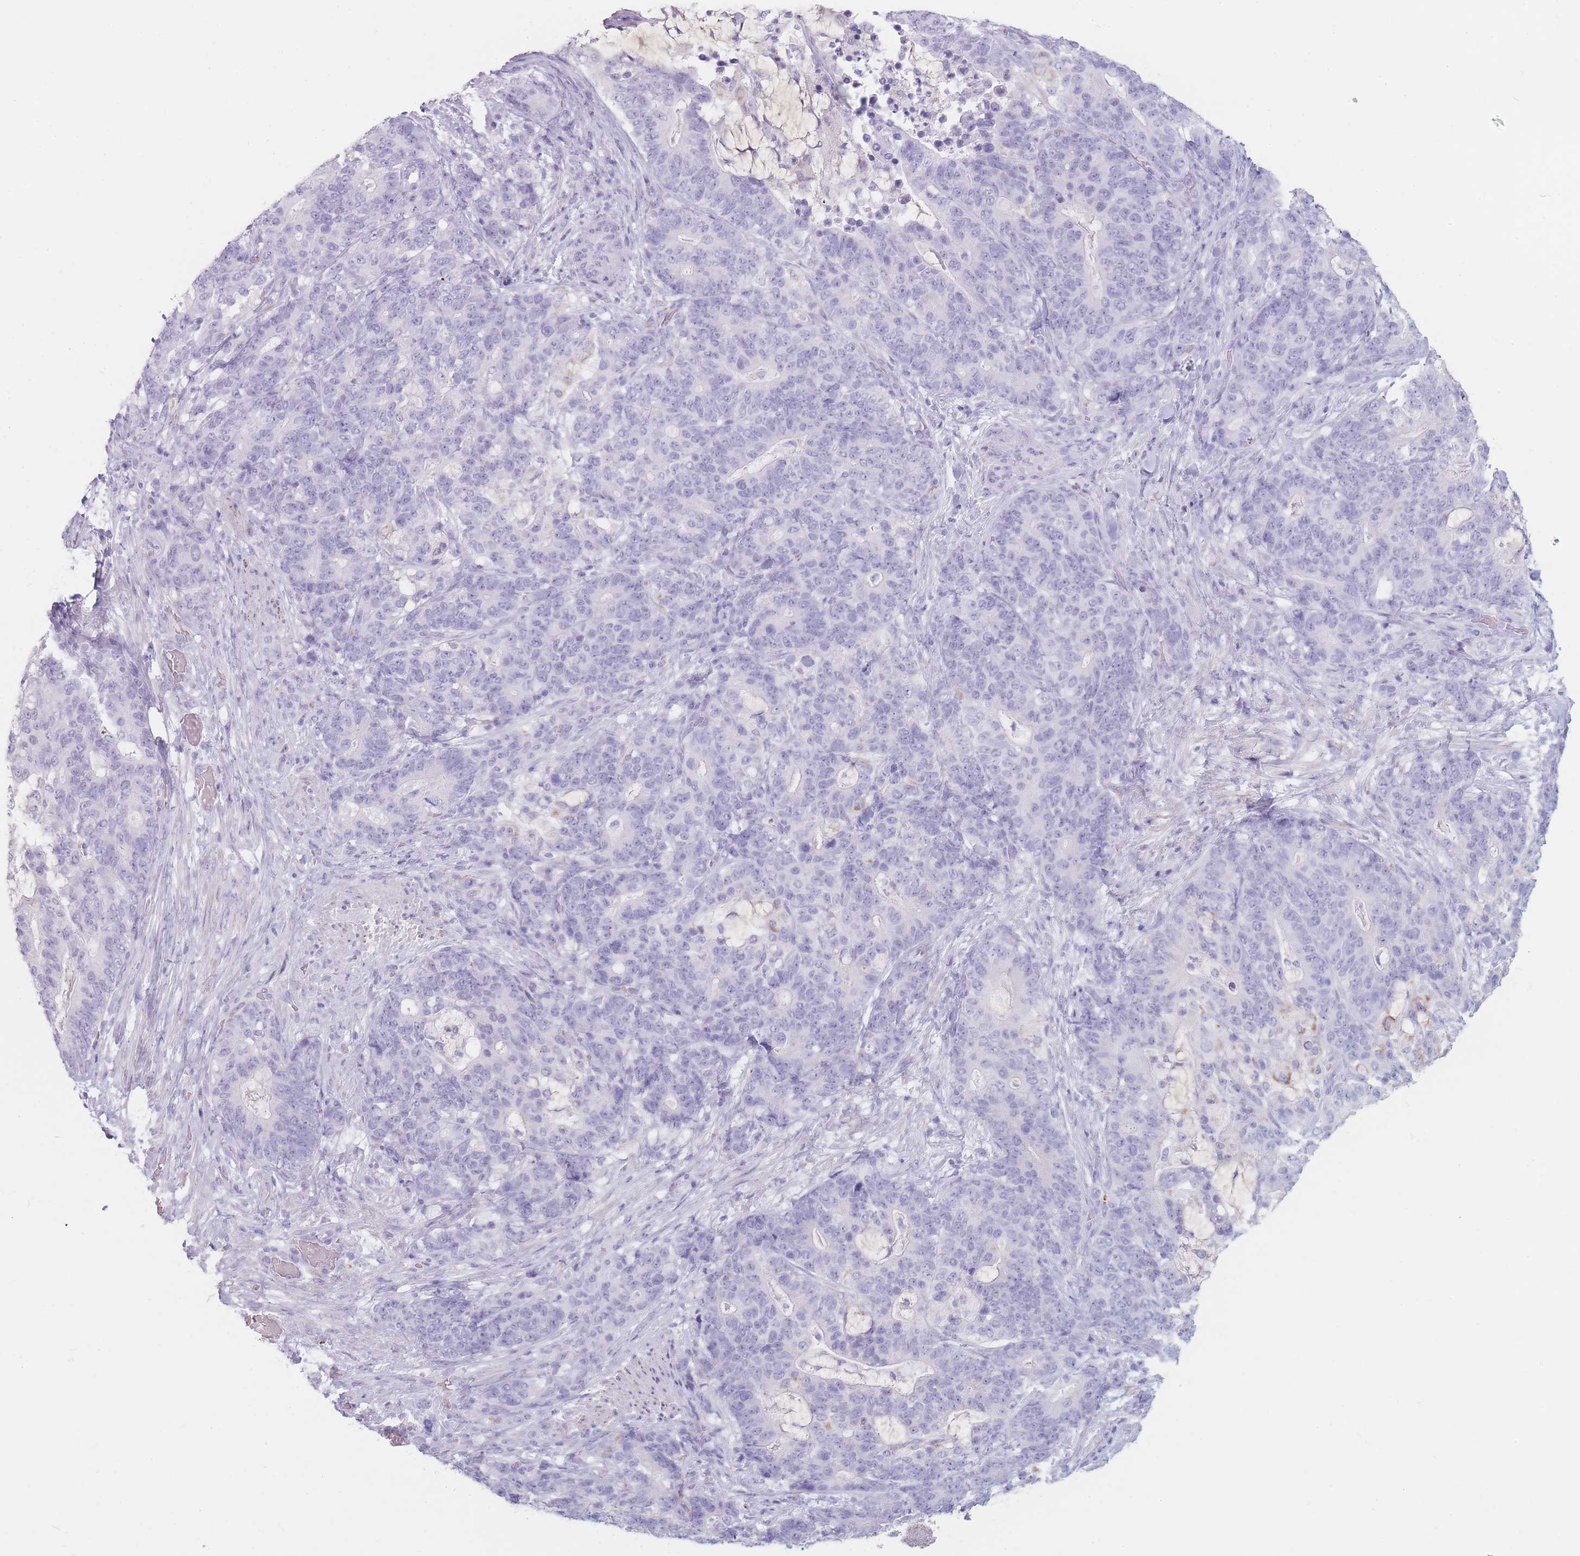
{"staining": {"intensity": "negative", "quantity": "none", "location": "none"}, "tissue": "stomach cancer", "cell_type": "Tumor cells", "image_type": "cancer", "snomed": [{"axis": "morphology", "description": "Normal tissue, NOS"}, {"axis": "morphology", "description": "Adenocarcinoma, NOS"}, {"axis": "topography", "description": "Stomach"}], "caption": "Protein analysis of adenocarcinoma (stomach) displays no significant positivity in tumor cells.", "gene": "GPR12", "patient": {"sex": "female", "age": 64}}